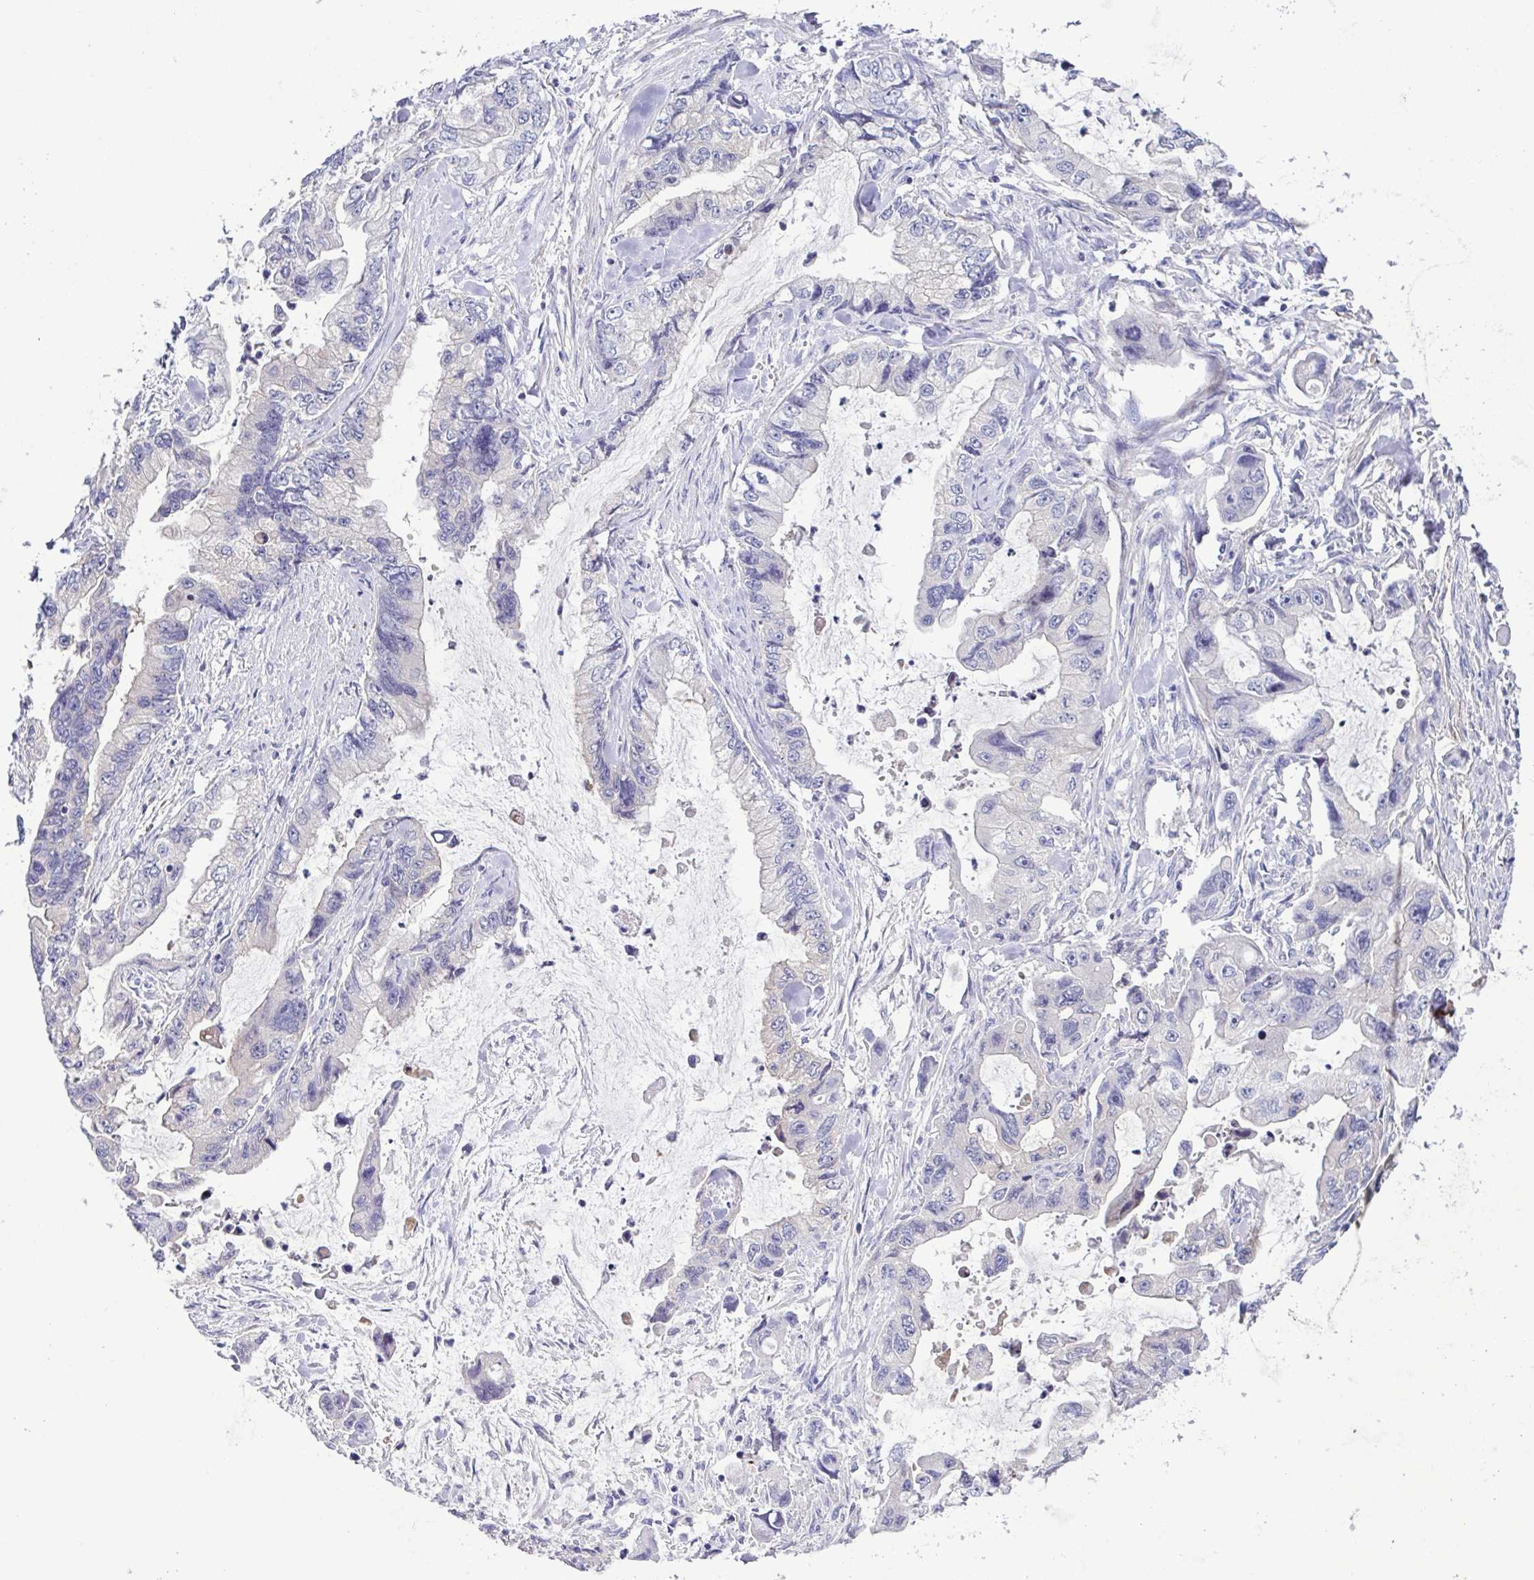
{"staining": {"intensity": "negative", "quantity": "none", "location": "none"}, "tissue": "stomach cancer", "cell_type": "Tumor cells", "image_type": "cancer", "snomed": [{"axis": "morphology", "description": "Adenocarcinoma, NOS"}, {"axis": "topography", "description": "Pancreas"}, {"axis": "topography", "description": "Stomach, upper"}, {"axis": "topography", "description": "Stomach"}], "caption": "Immunohistochemistry photomicrograph of neoplastic tissue: human stomach cancer (adenocarcinoma) stained with DAB (3,3'-diaminobenzidine) exhibits no significant protein positivity in tumor cells. The staining is performed using DAB brown chromogen with nuclei counter-stained in using hematoxylin.", "gene": "CFAP97D1", "patient": {"sex": "male", "age": 77}}